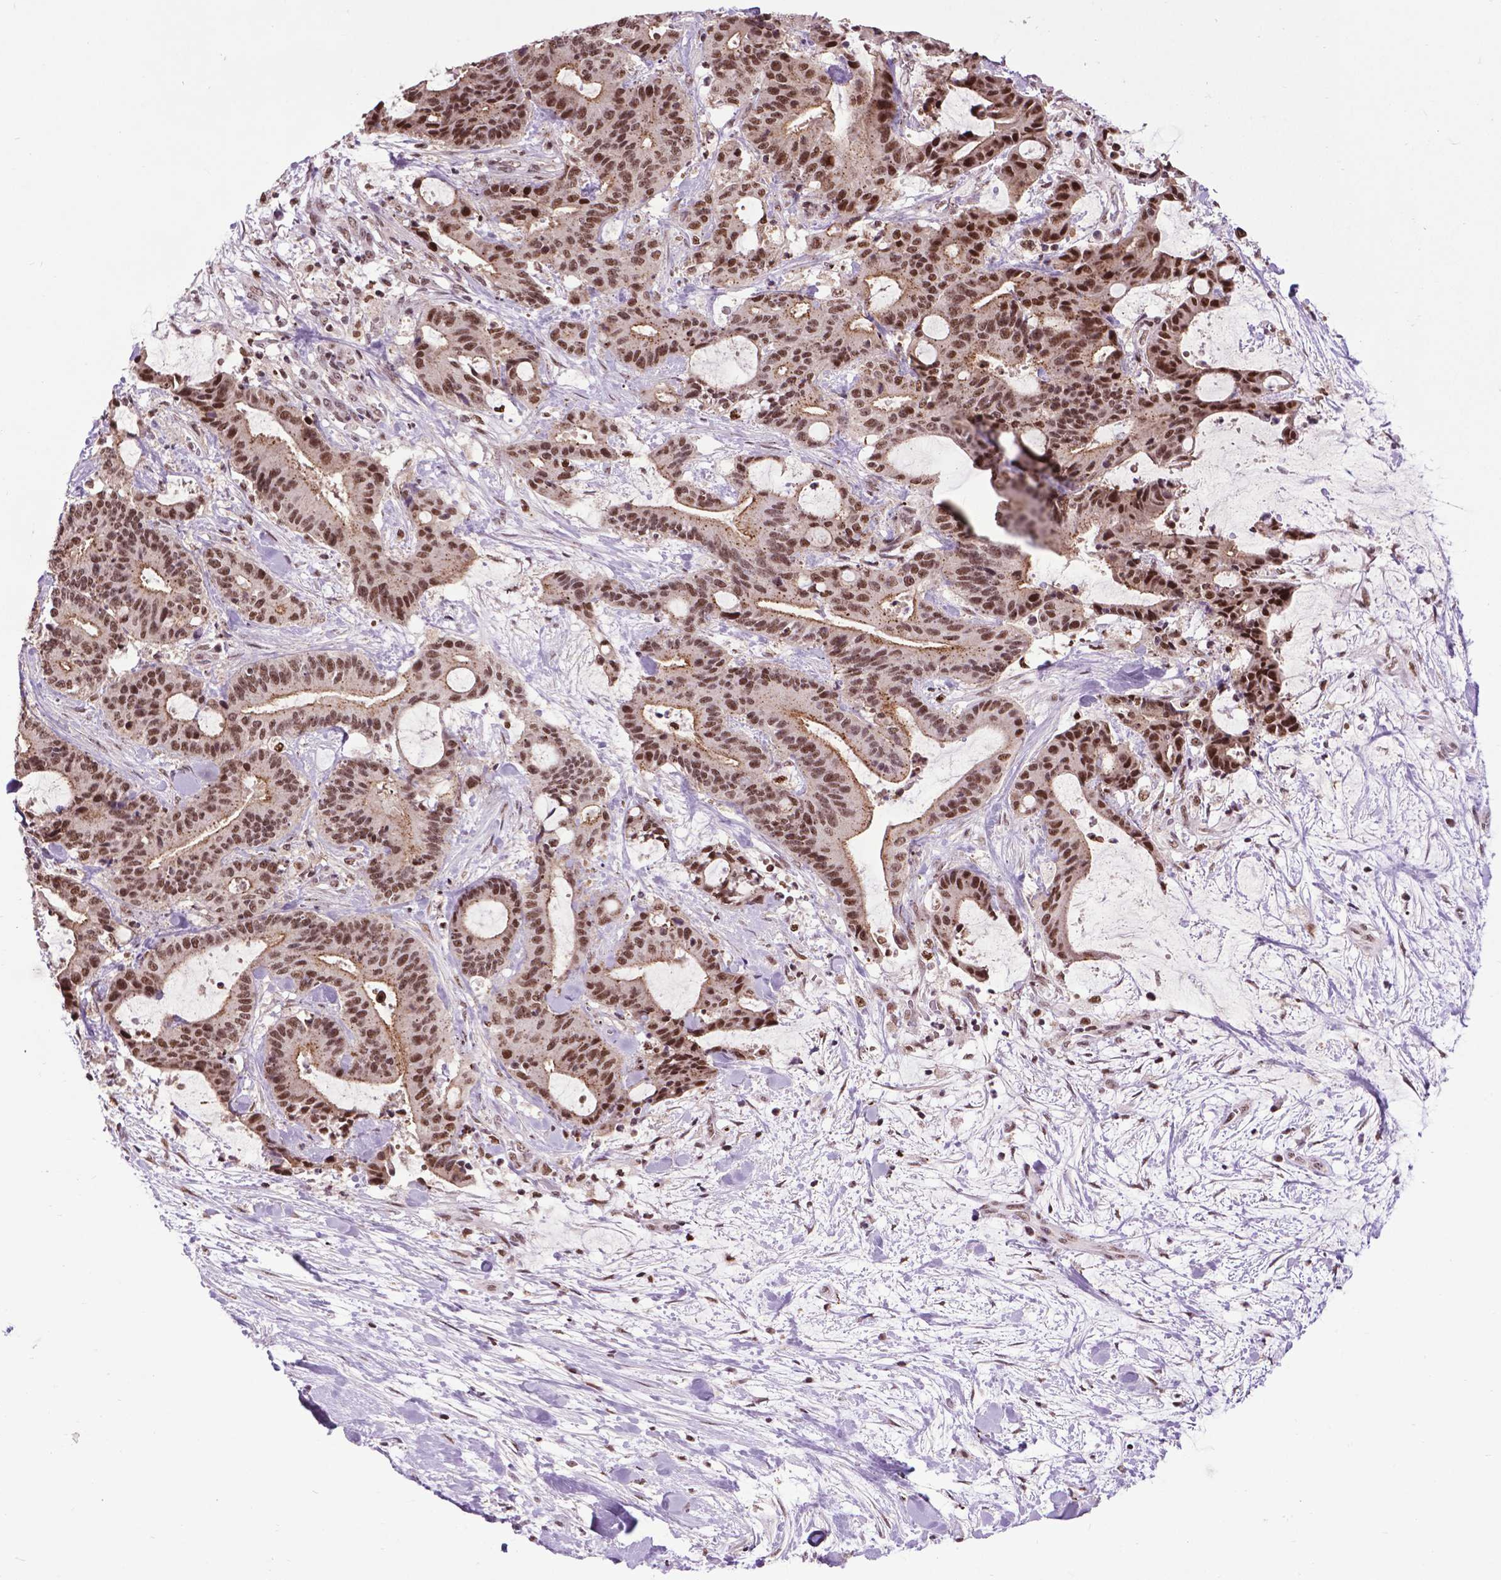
{"staining": {"intensity": "moderate", "quantity": ">75%", "location": "cytoplasmic/membranous,nuclear"}, "tissue": "liver cancer", "cell_type": "Tumor cells", "image_type": "cancer", "snomed": [{"axis": "morphology", "description": "Cholangiocarcinoma"}, {"axis": "topography", "description": "Liver"}], "caption": "Immunohistochemical staining of liver cholangiocarcinoma shows moderate cytoplasmic/membranous and nuclear protein staining in about >75% of tumor cells.", "gene": "EAF1", "patient": {"sex": "female", "age": 73}}